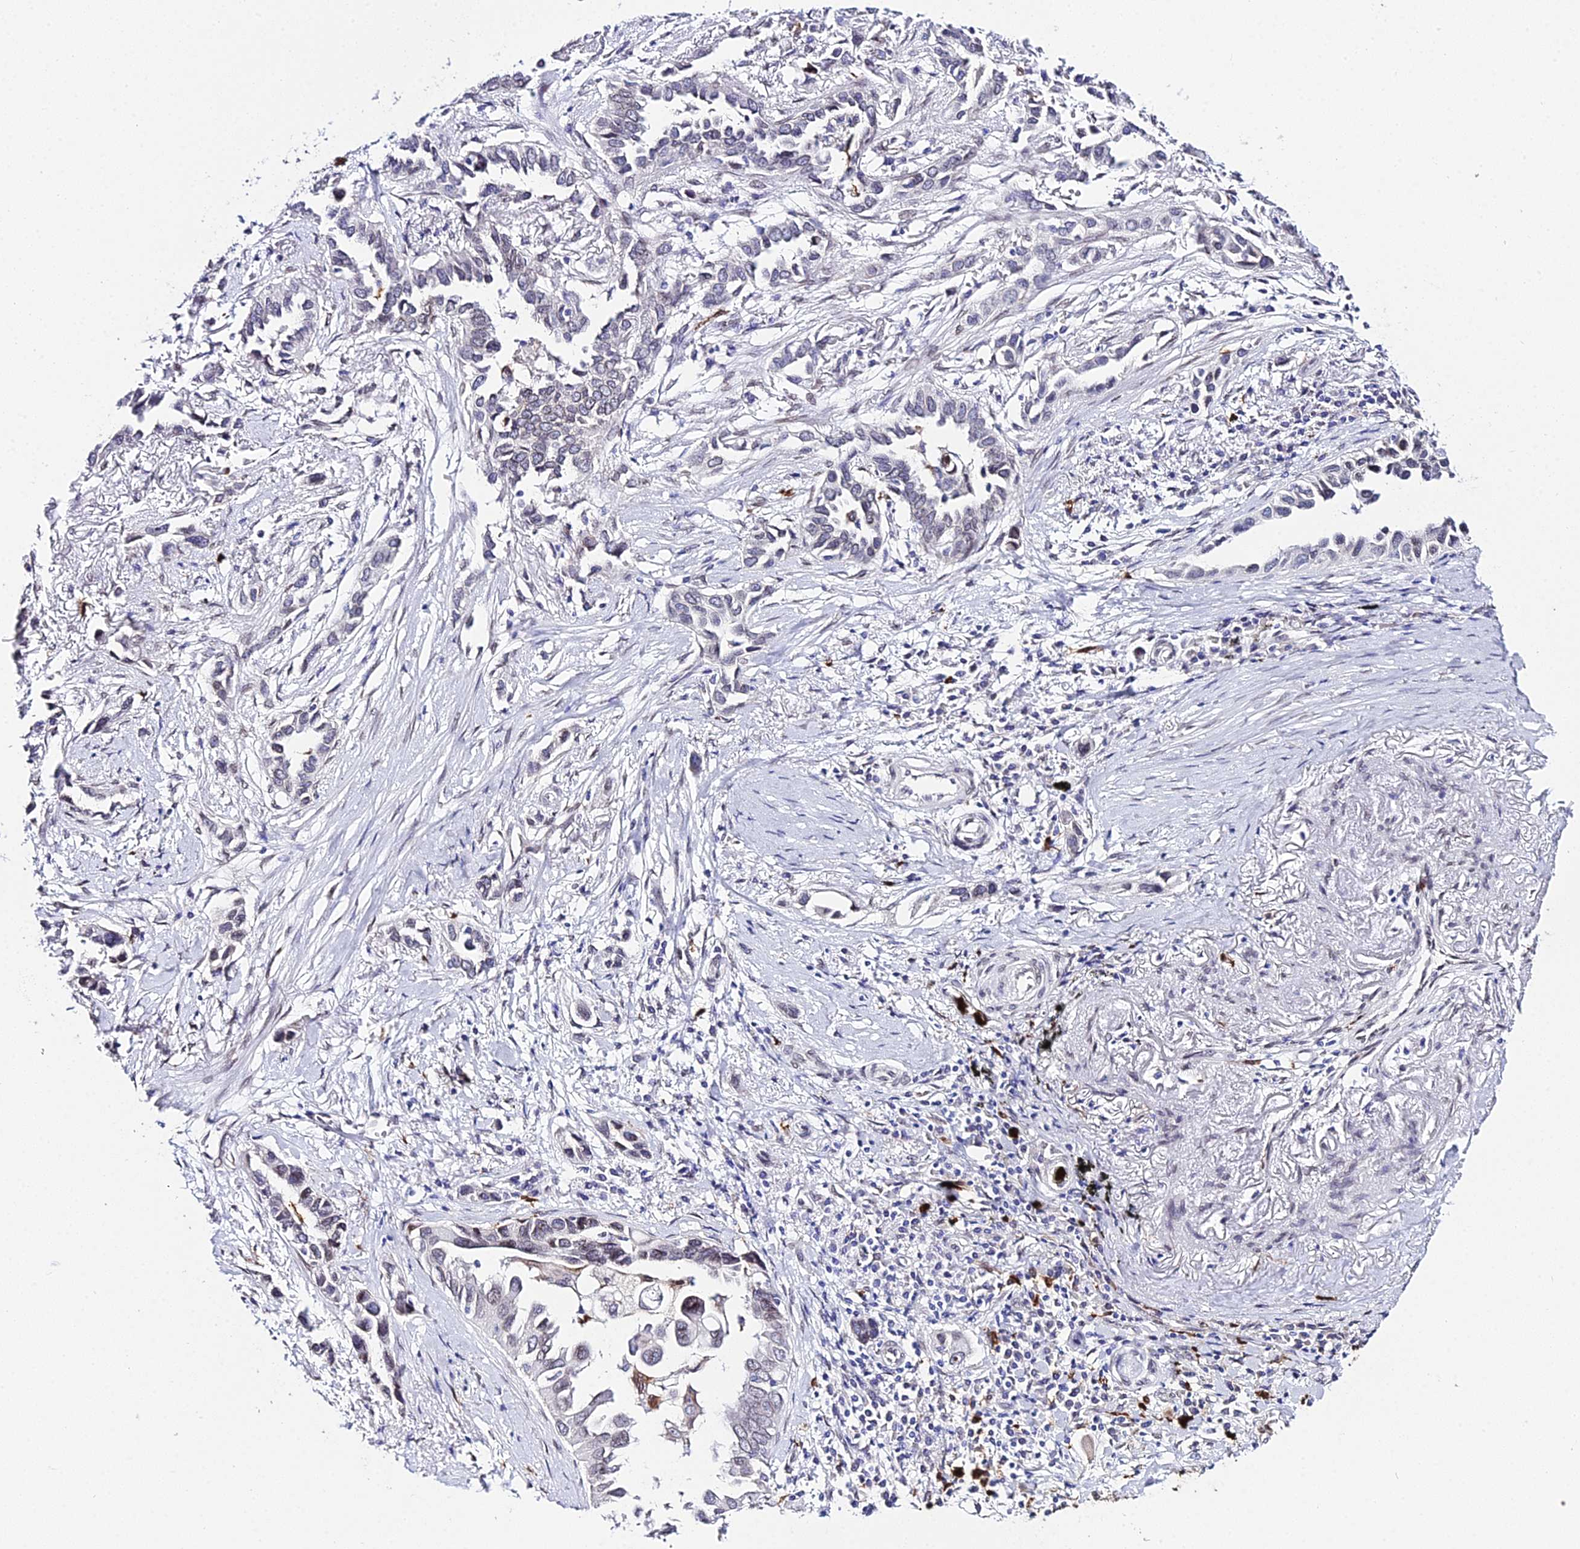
{"staining": {"intensity": "negative", "quantity": "none", "location": "none"}, "tissue": "lung cancer", "cell_type": "Tumor cells", "image_type": "cancer", "snomed": [{"axis": "morphology", "description": "Adenocarcinoma, NOS"}, {"axis": "topography", "description": "Lung"}], "caption": "Tumor cells are negative for protein expression in human lung cancer.", "gene": "MCM10", "patient": {"sex": "female", "age": 76}}